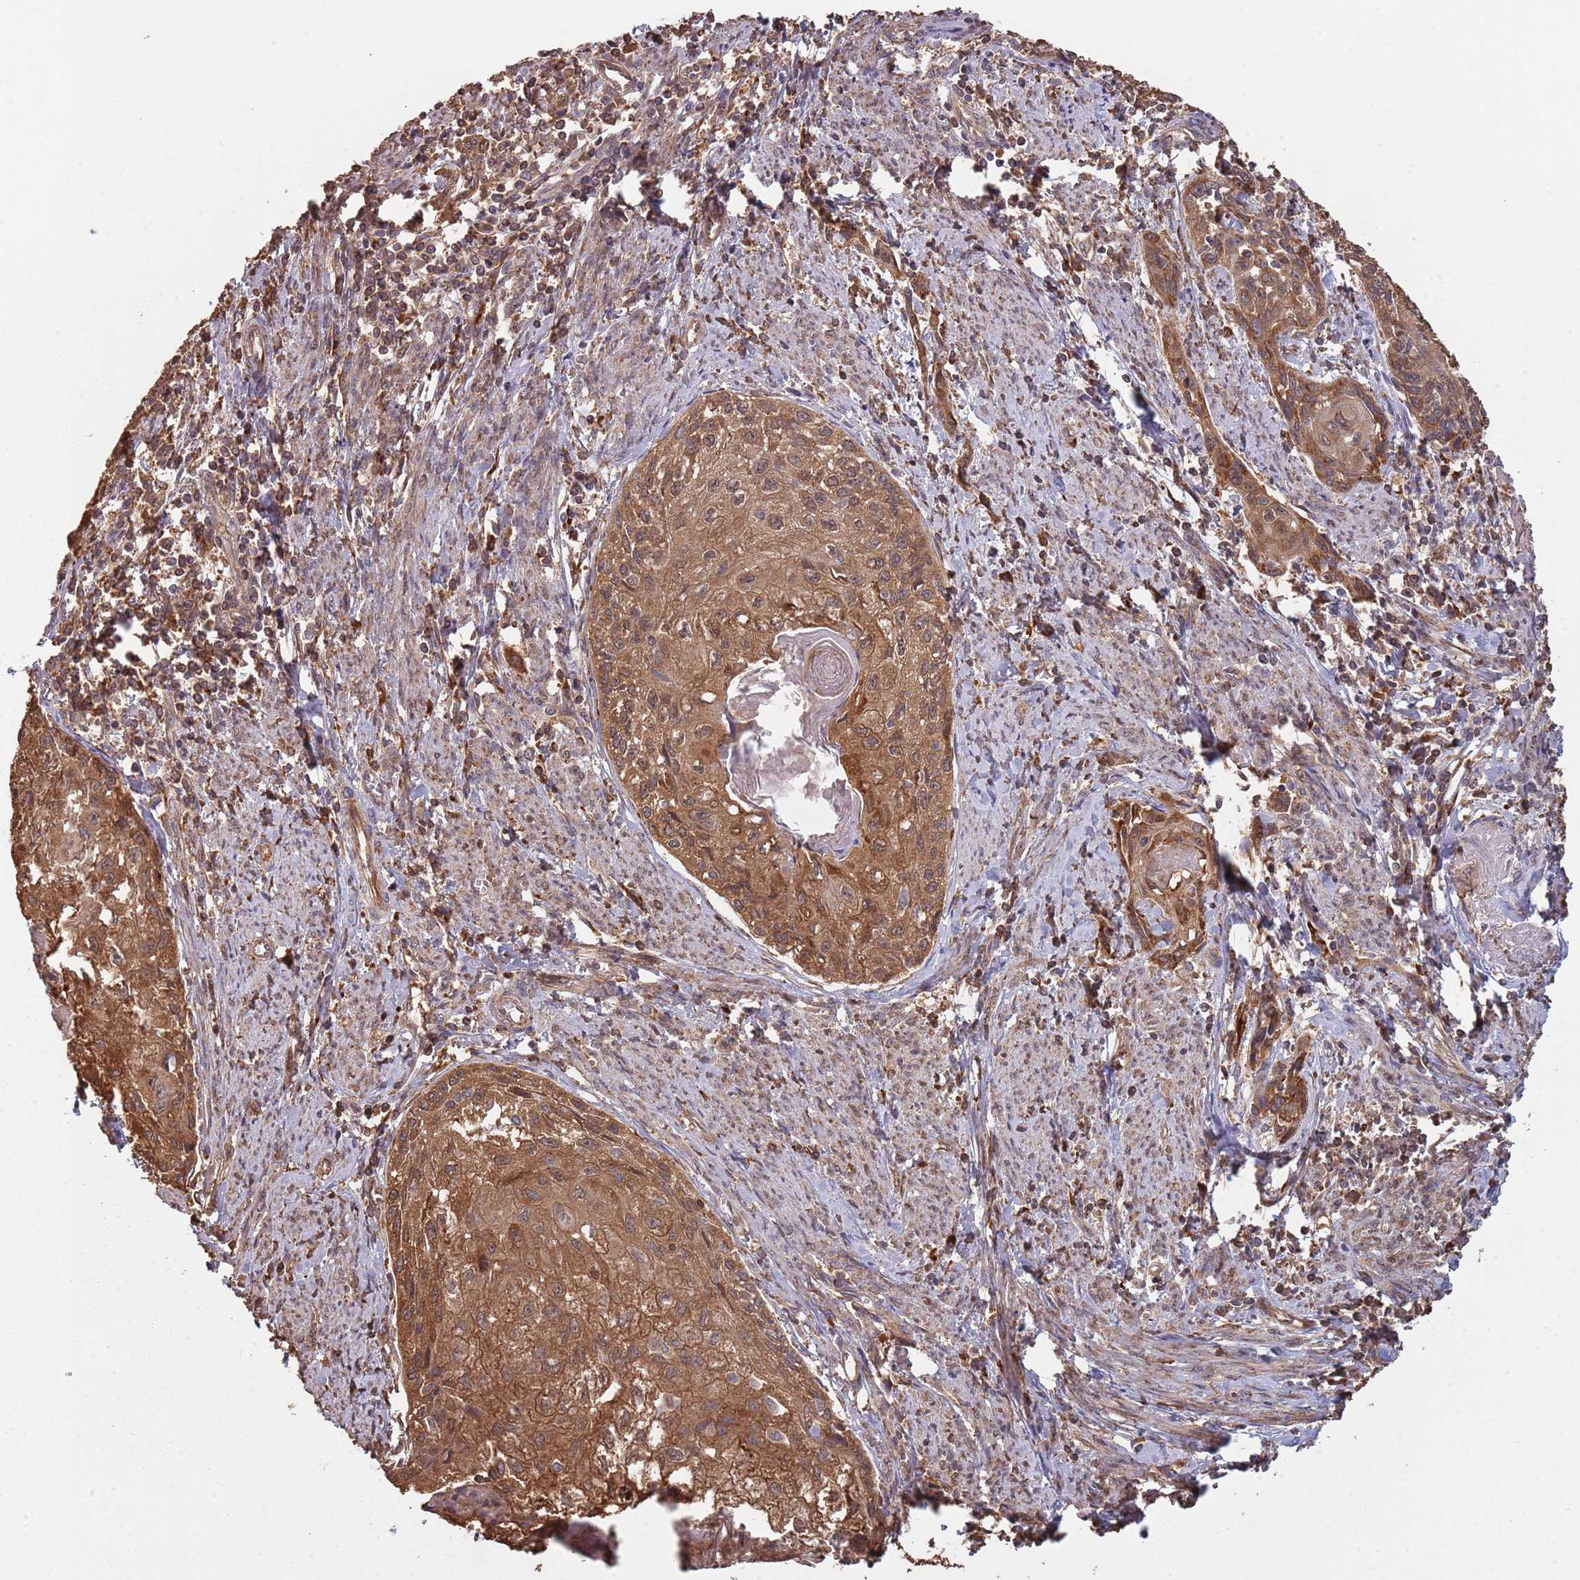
{"staining": {"intensity": "moderate", "quantity": ">75%", "location": "cytoplasmic/membranous,nuclear"}, "tissue": "cervical cancer", "cell_type": "Tumor cells", "image_type": "cancer", "snomed": [{"axis": "morphology", "description": "Squamous cell carcinoma, NOS"}, {"axis": "topography", "description": "Cervix"}], "caption": "Immunohistochemical staining of human cervical squamous cell carcinoma reveals moderate cytoplasmic/membranous and nuclear protein positivity in approximately >75% of tumor cells. The staining is performed using DAB brown chromogen to label protein expression. The nuclei are counter-stained blue using hematoxylin.", "gene": "COG4", "patient": {"sex": "female", "age": 67}}